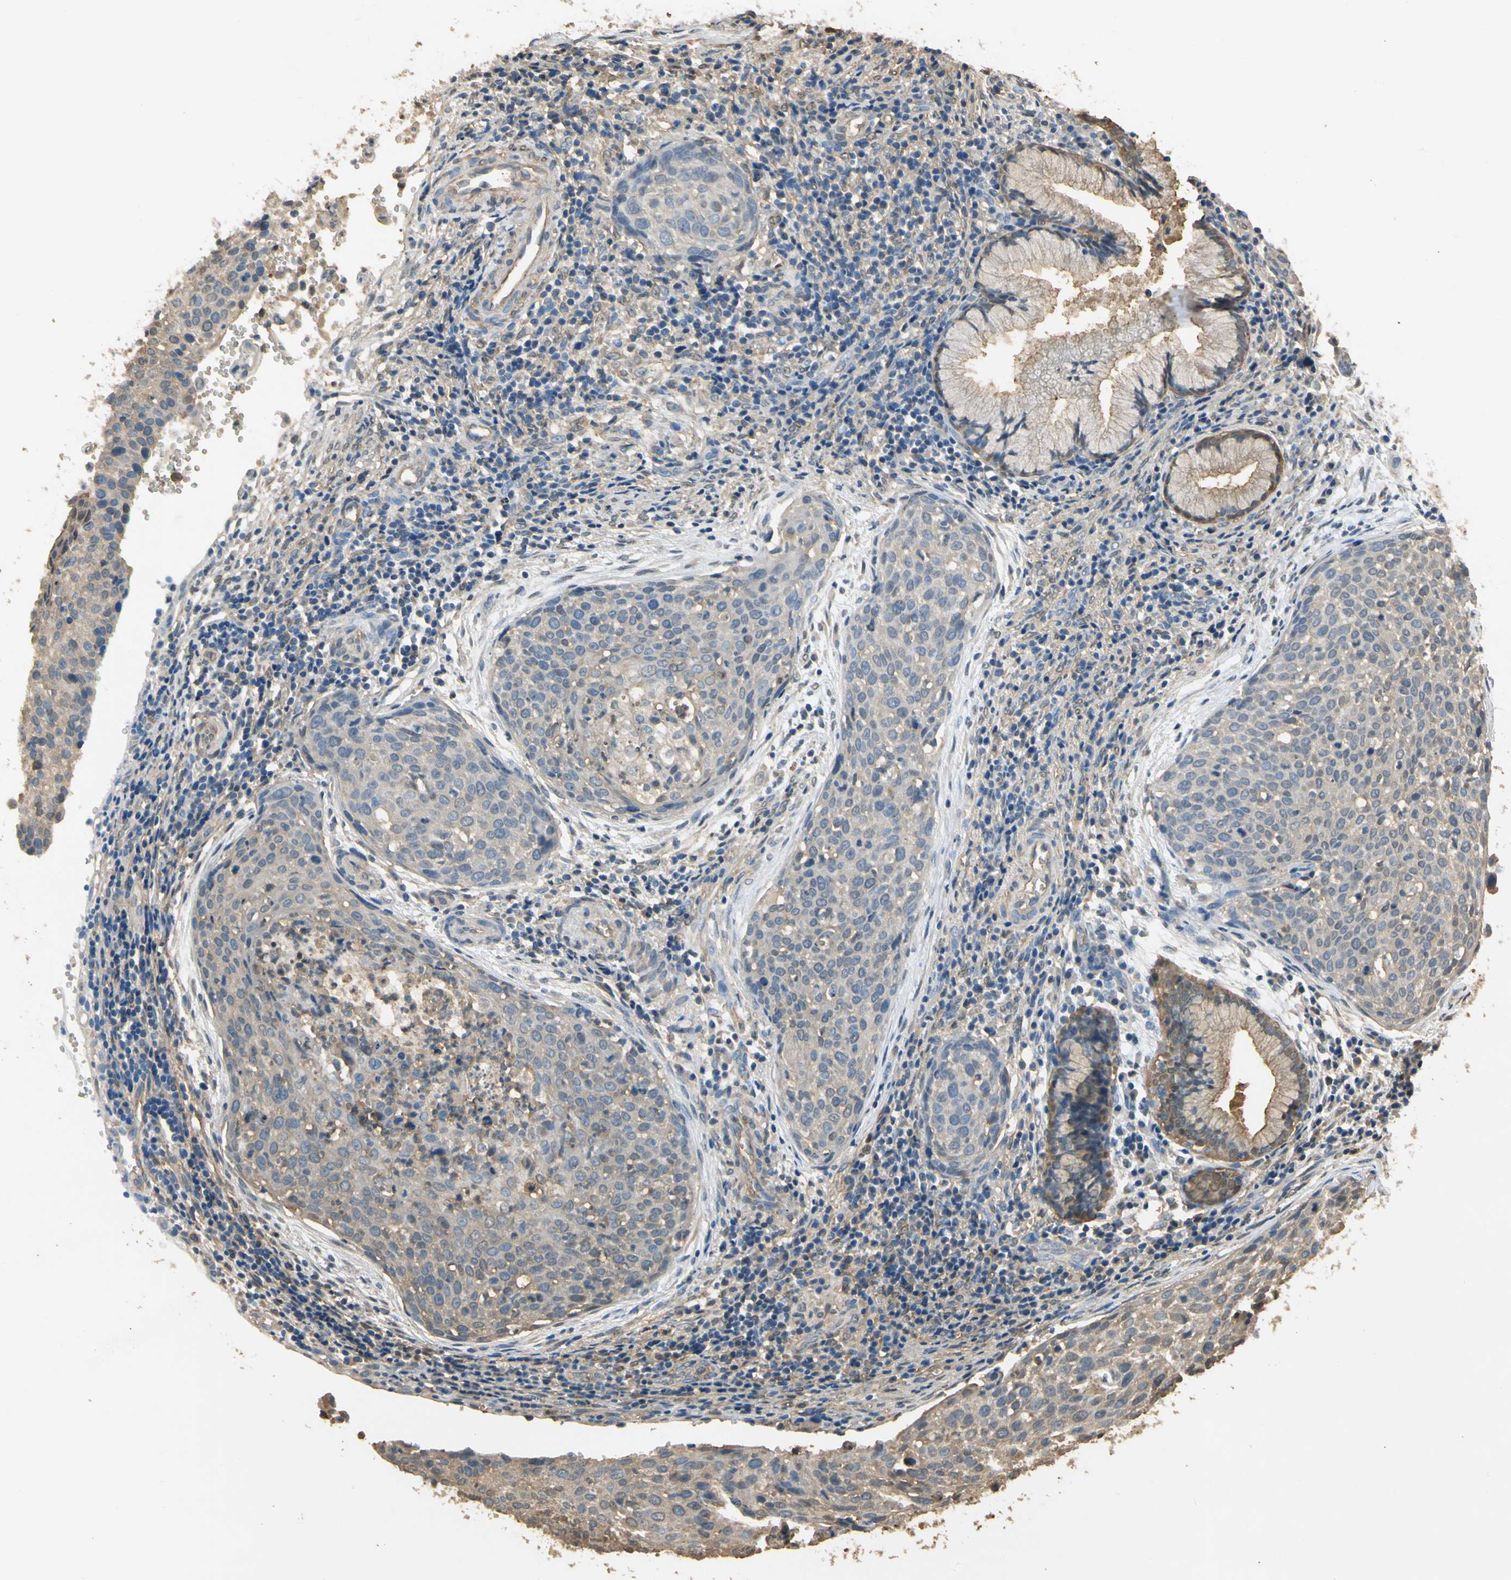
{"staining": {"intensity": "weak", "quantity": "25%-75%", "location": "cytoplasmic/membranous,nuclear"}, "tissue": "cervical cancer", "cell_type": "Tumor cells", "image_type": "cancer", "snomed": [{"axis": "morphology", "description": "Squamous cell carcinoma, NOS"}, {"axis": "topography", "description": "Cervix"}], "caption": "Tumor cells display low levels of weak cytoplasmic/membranous and nuclear expression in about 25%-75% of cells in human squamous cell carcinoma (cervical). Using DAB (brown) and hematoxylin (blue) stains, captured at high magnification using brightfield microscopy.", "gene": "S100A6", "patient": {"sex": "female", "age": 38}}